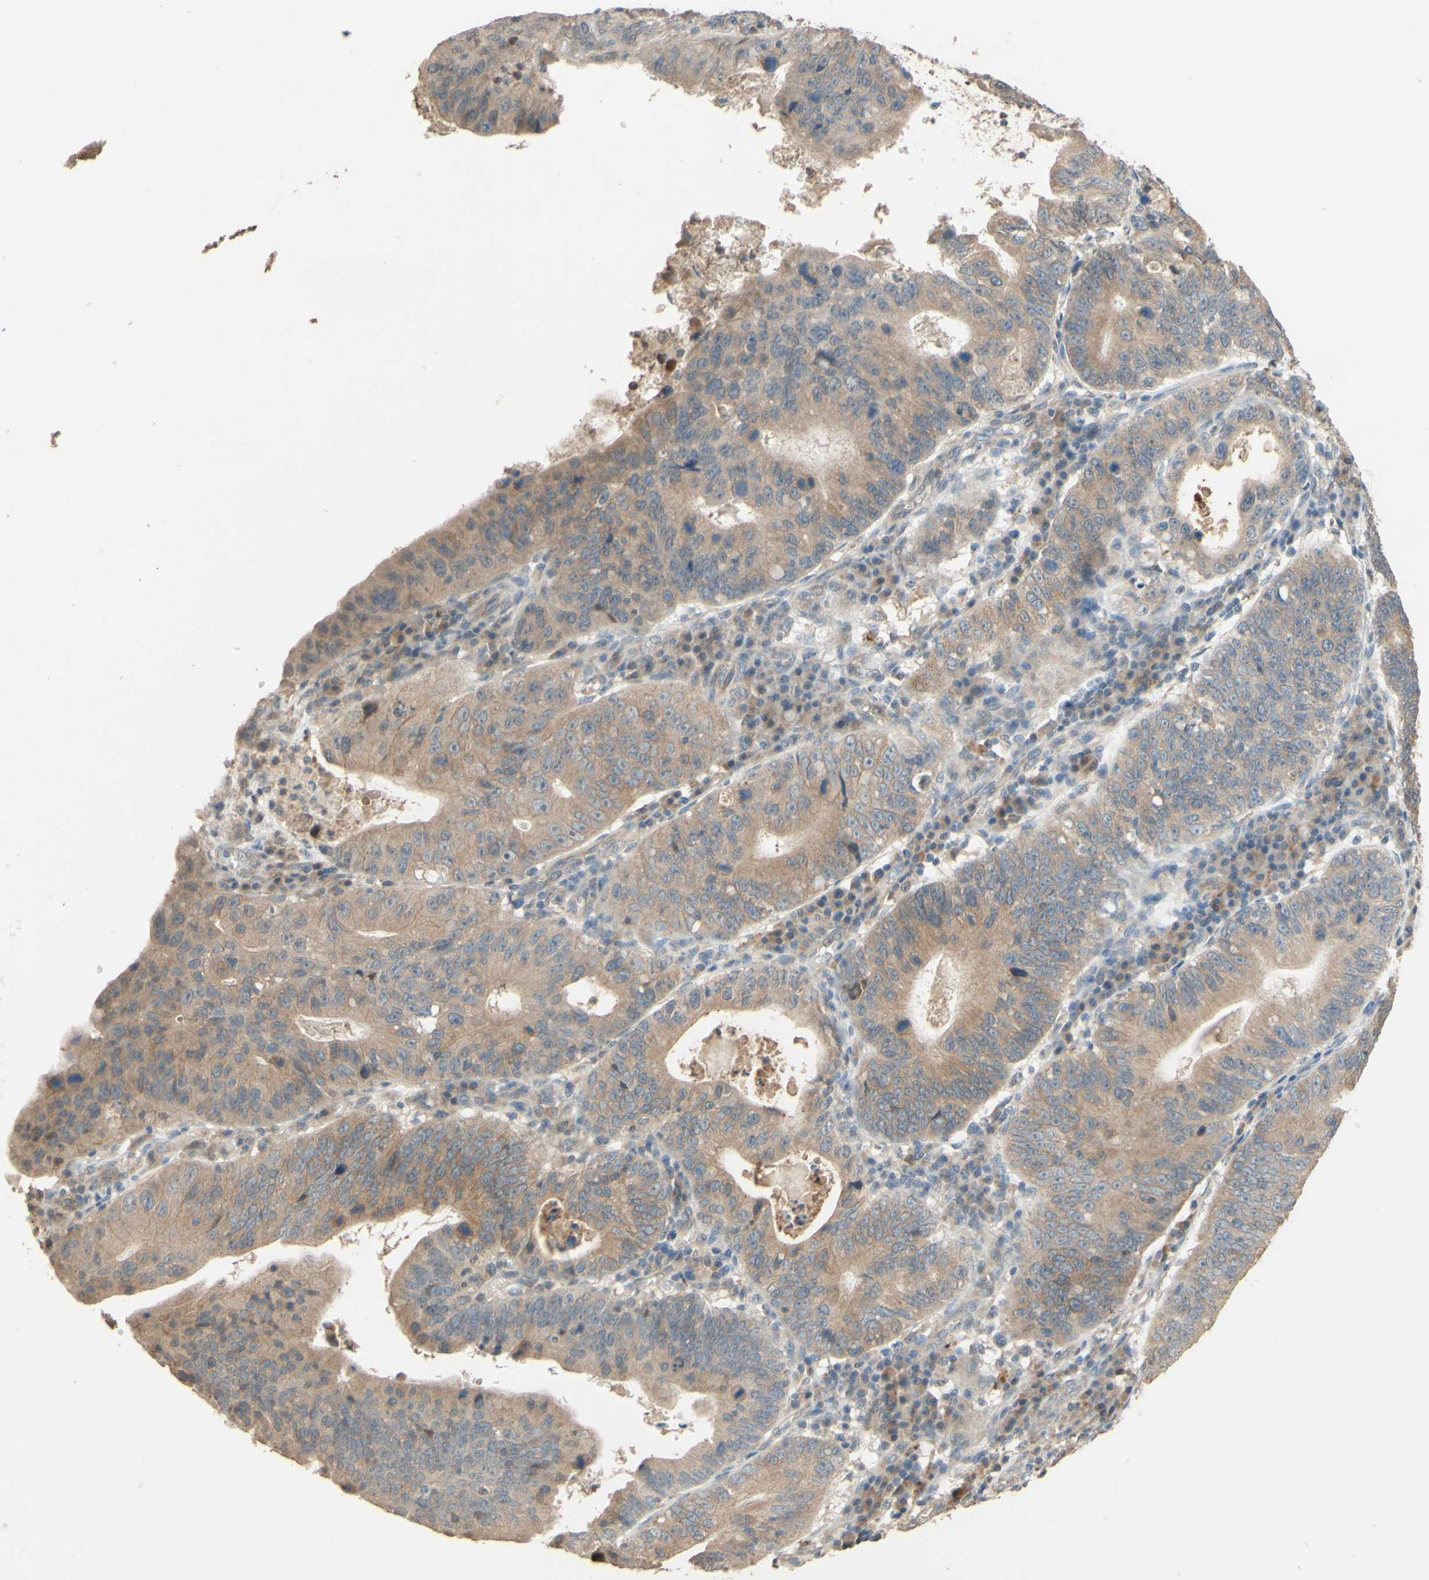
{"staining": {"intensity": "weak", "quantity": ">75%", "location": "cytoplasmic/membranous"}, "tissue": "stomach cancer", "cell_type": "Tumor cells", "image_type": "cancer", "snomed": [{"axis": "morphology", "description": "Adenocarcinoma, NOS"}, {"axis": "topography", "description": "Stomach"}], "caption": "Stomach cancer stained for a protein (brown) displays weak cytoplasmic/membranous positive positivity in about >75% of tumor cells.", "gene": "SMIM19", "patient": {"sex": "male", "age": 59}}